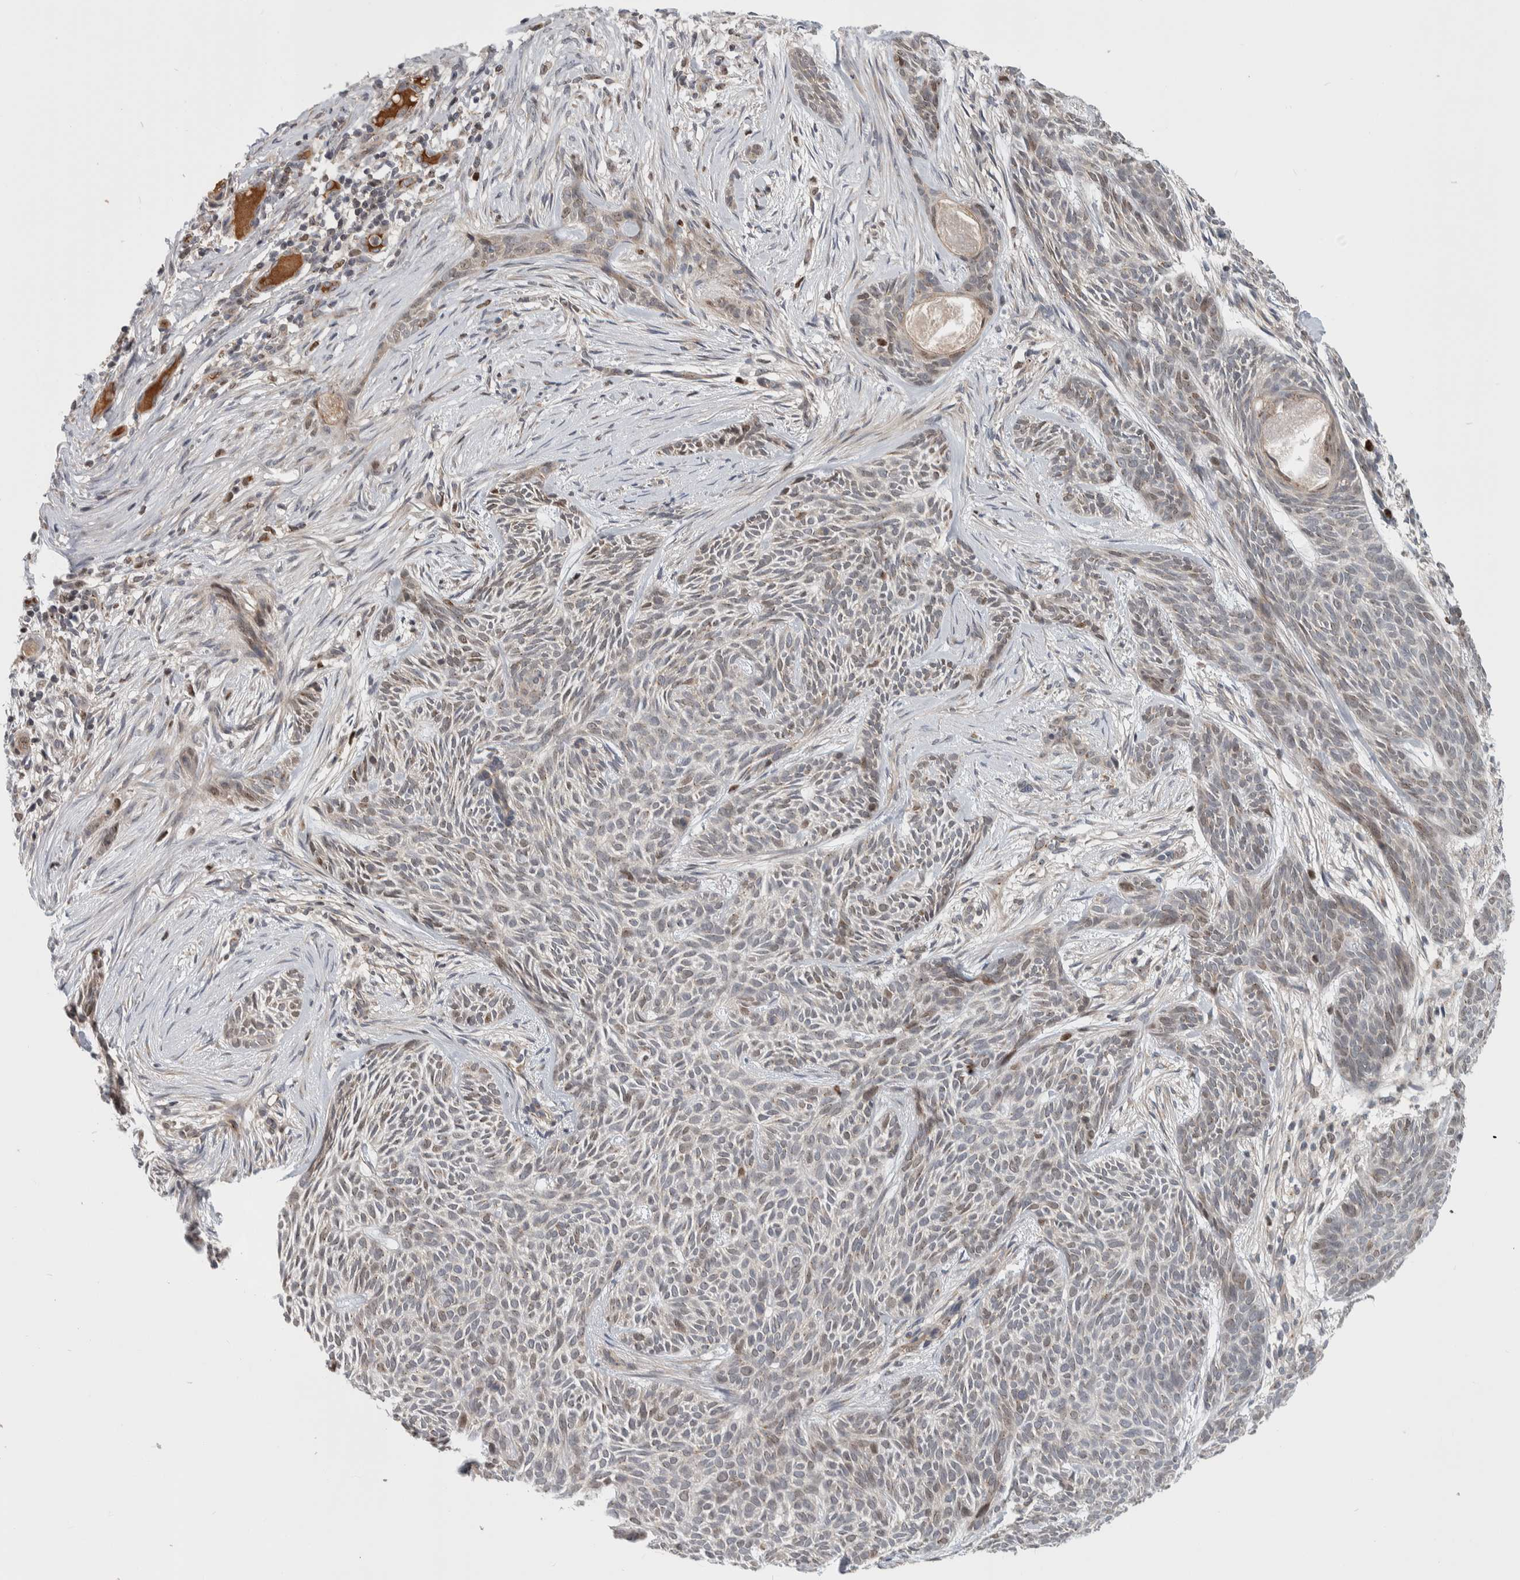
{"staining": {"intensity": "weak", "quantity": "<25%", "location": "cytoplasmic/membranous,nuclear"}, "tissue": "skin cancer", "cell_type": "Tumor cells", "image_type": "cancer", "snomed": [{"axis": "morphology", "description": "Basal cell carcinoma"}, {"axis": "topography", "description": "Skin"}], "caption": "A high-resolution photomicrograph shows immunohistochemistry staining of skin cancer, which displays no significant staining in tumor cells.", "gene": "MSL1", "patient": {"sex": "female", "age": 59}}